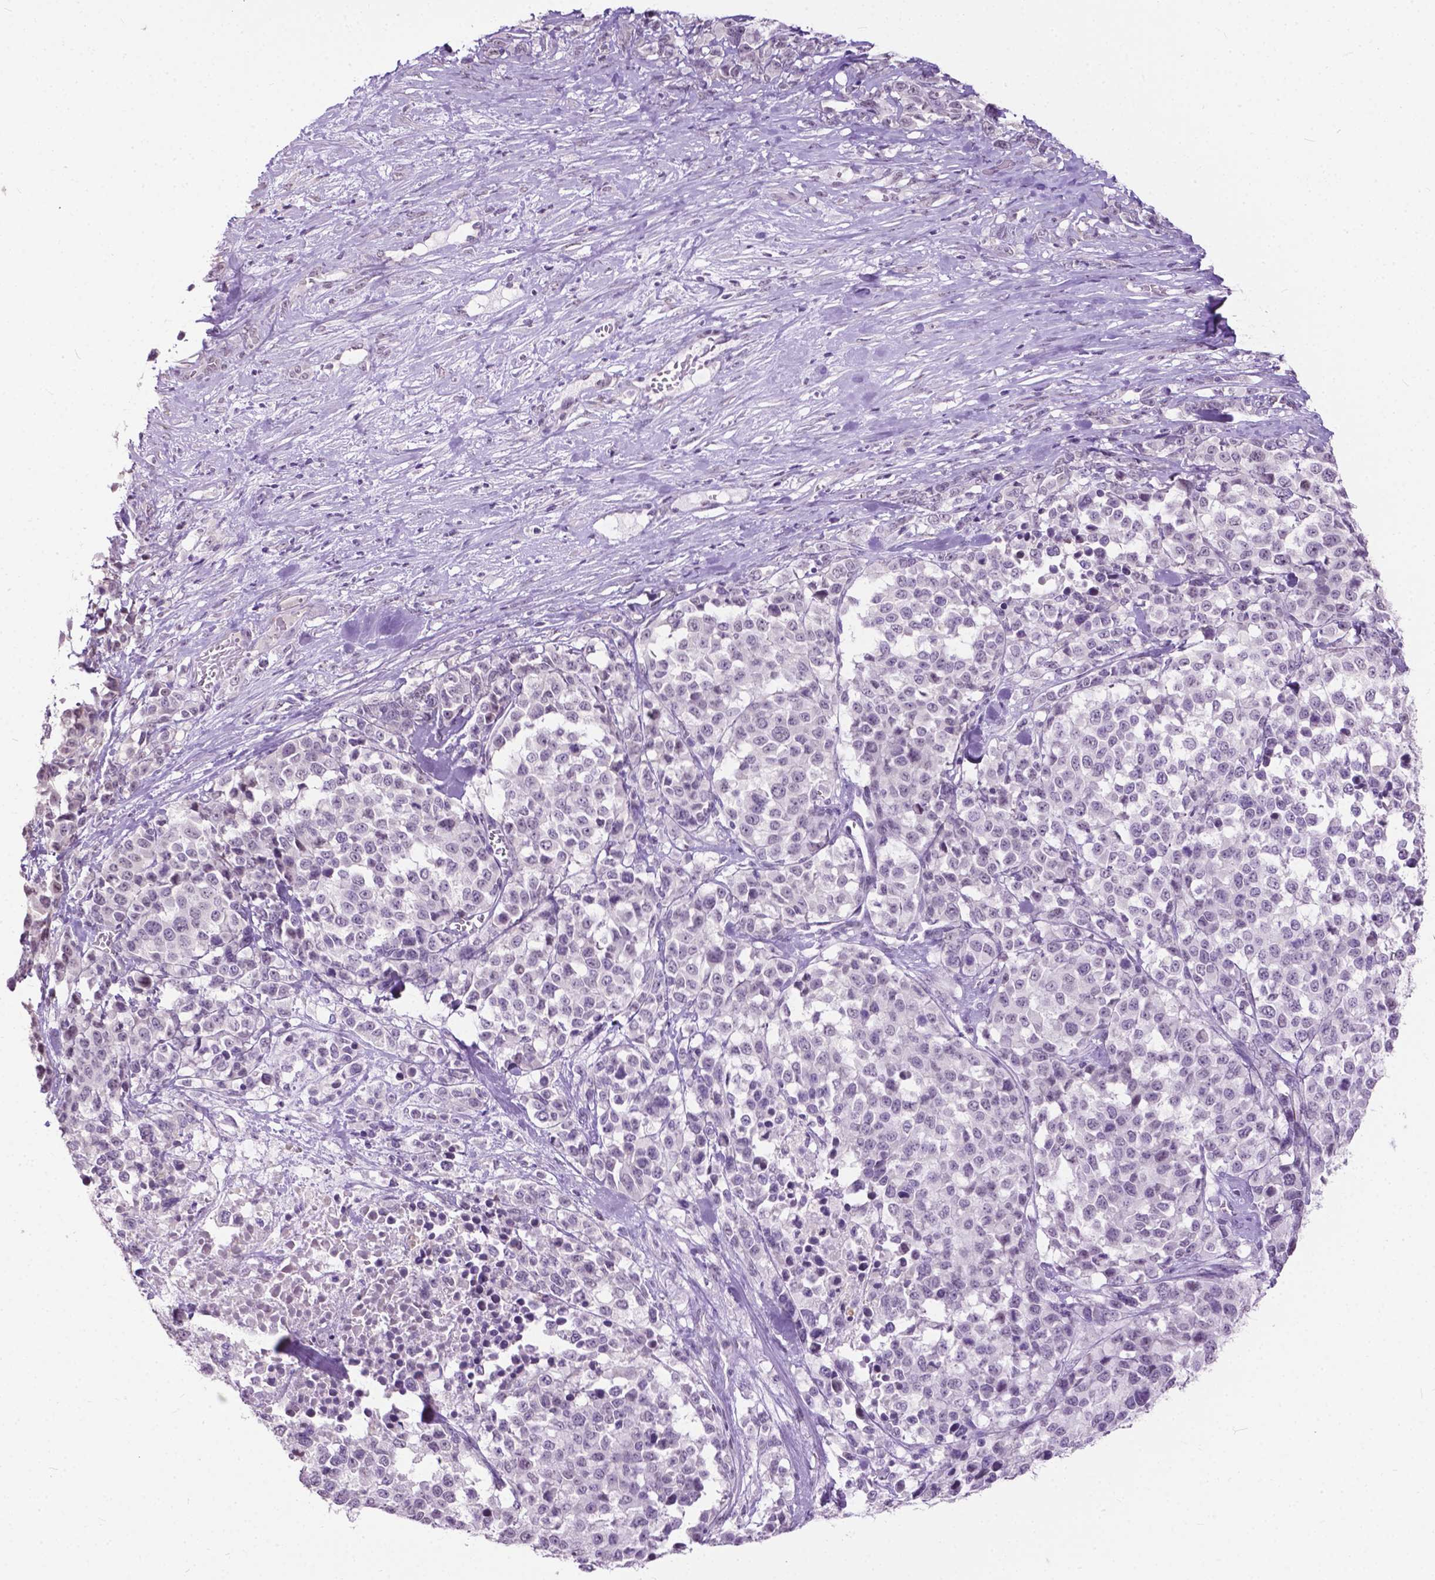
{"staining": {"intensity": "negative", "quantity": "none", "location": "none"}, "tissue": "melanoma", "cell_type": "Tumor cells", "image_type": "cancer", "snomed": [{"axis": "morphology", "description": "Malignant melanoma, Metastatic site"}, {"axis": "topography", "description": "Skin"}], "caption": "High magnification brightfield microscopy of melanoma stained with DAB (brown) and counterstained with hematoxylin (blue): tumor cells show no significant staining. (DAB IHC, high magnification).", "gene": "GPR37L1", "patient": {"sex": "male", "age": 84}}